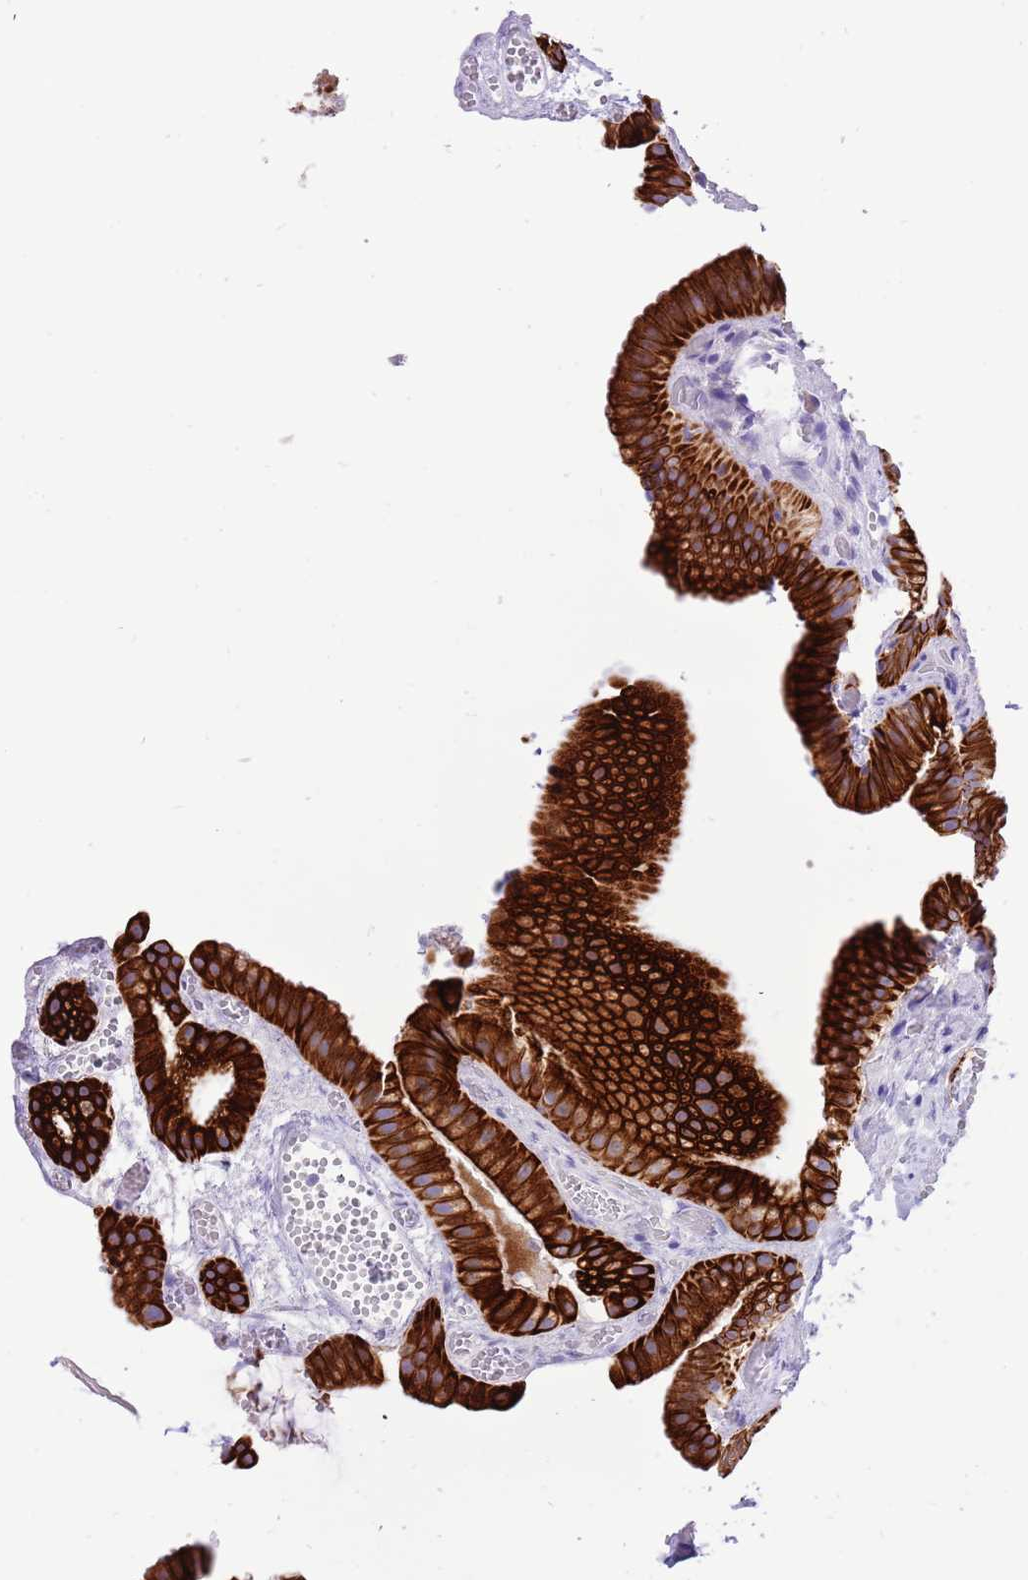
{"staining": {"intensity": "strong", "quantity": ">75%", "location": "cytoplasmic/membranous"}, "tissue": "gallbladder", "cell_type": "Glandular cells", "image_type": "normal", "snomed": [{"axis": "morphology", "description": "Normal tissue, NOS"}, {"axis": "topography", "description": "Gallbladder"}], "caption": "DAB (3,3'-diaminobenzidine) immunohistochemical staining of normal human gallbladder exhibits strong cytoplasmic/membranous protein staining in about >75% of glandular cells.", "gene": "R3HDM4", "patient": {"sex": "female", "age": 64}}